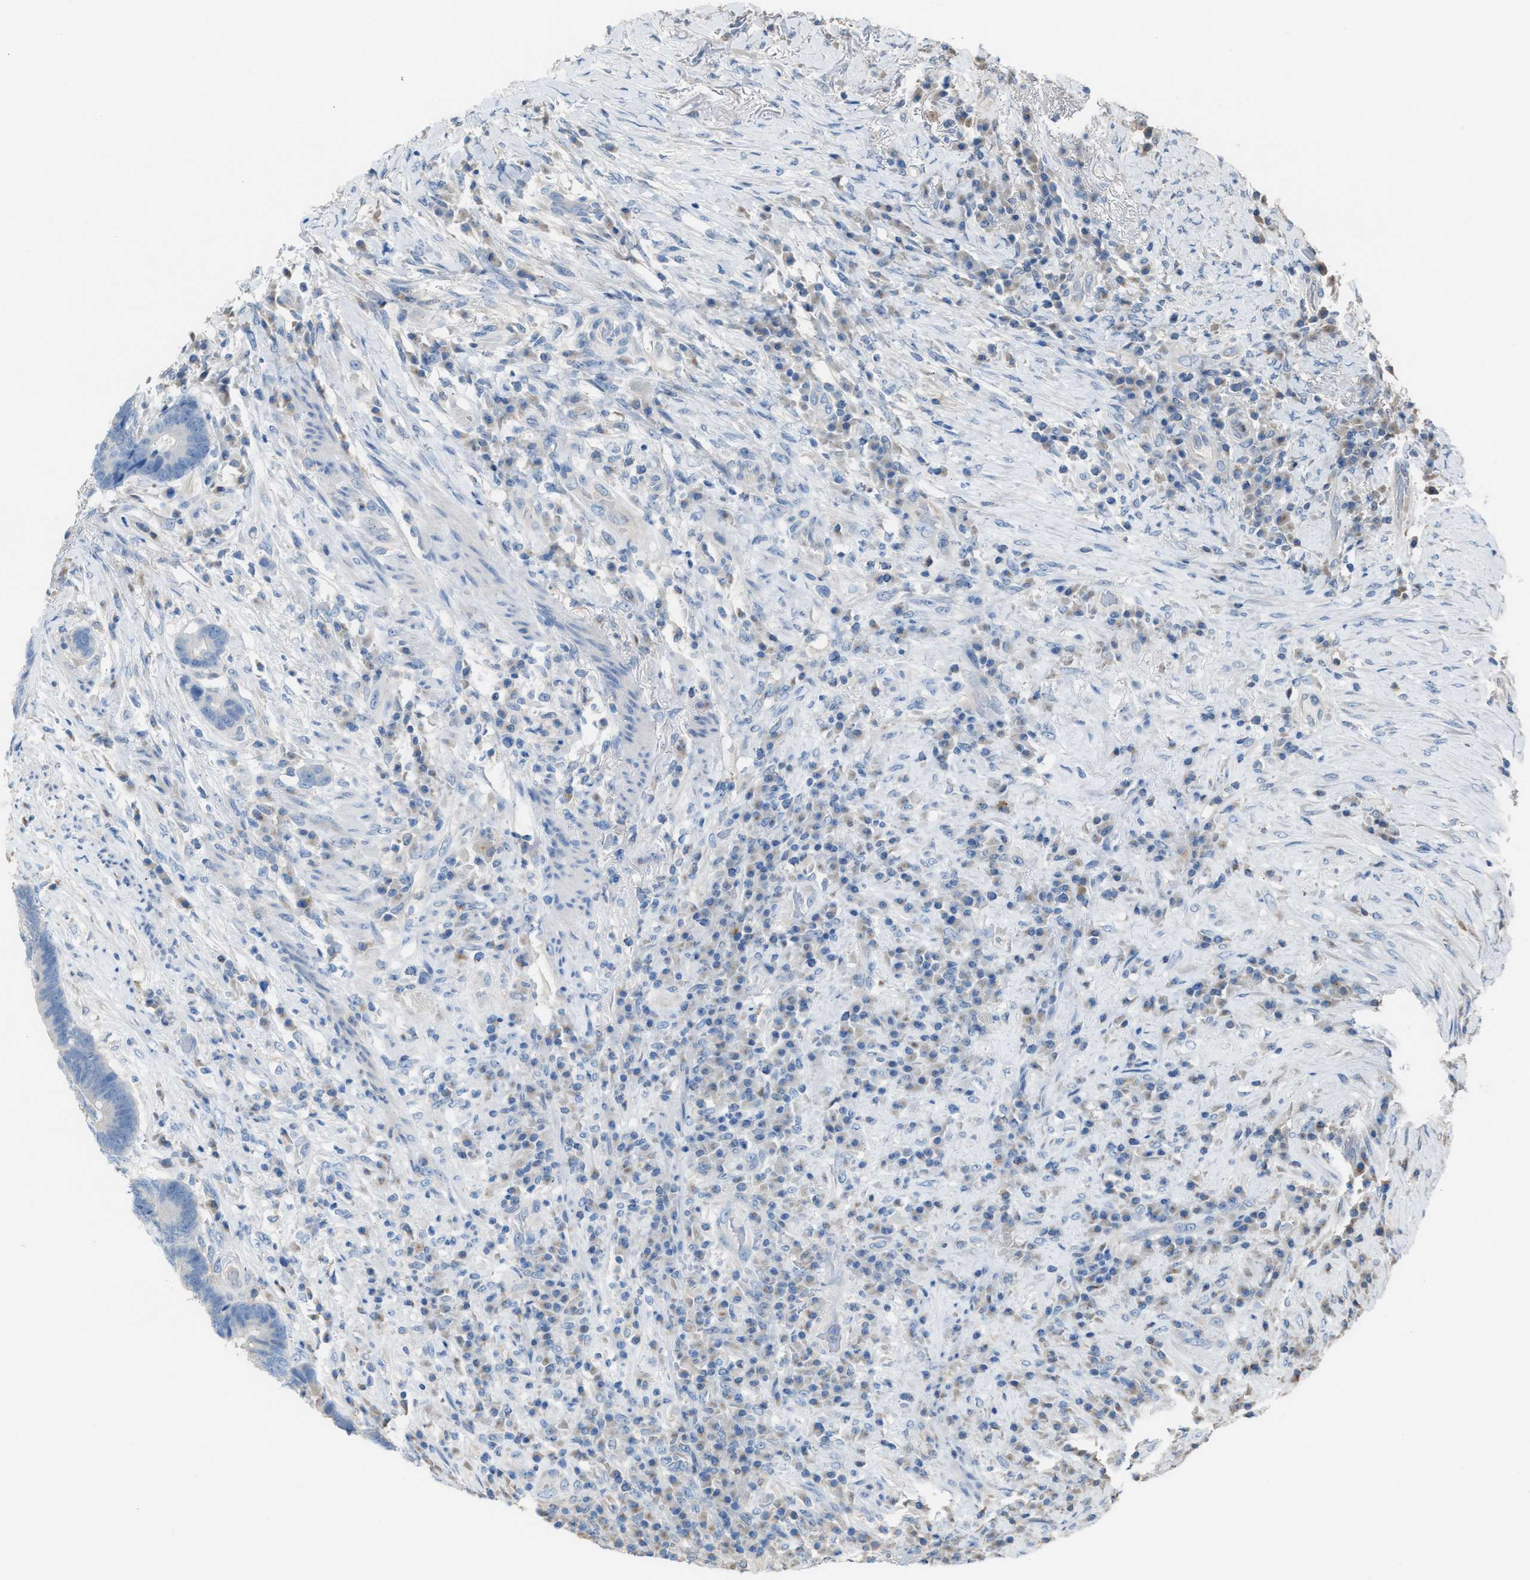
{"staining": {"intensity": "negative", "quantity": "none", "location": "none"}, "tissue": "colorectal cancer", "cell_type": "Tumor cells", "image_type": "cancer", "snomed": [{"axis": "morphology", "description": "Adenocarcinoma, NOS"}, {"axis": "topography", "description": "Rectum"}], "caption": "DAB (3,3'-diaminobenzidine) immunohistochemical staining of adenocarcinoma (colorectal) demonstrates no significant expression in tumor cells.", "gene": "NQO2", "patient": {"sex": "female", "age": 89}}